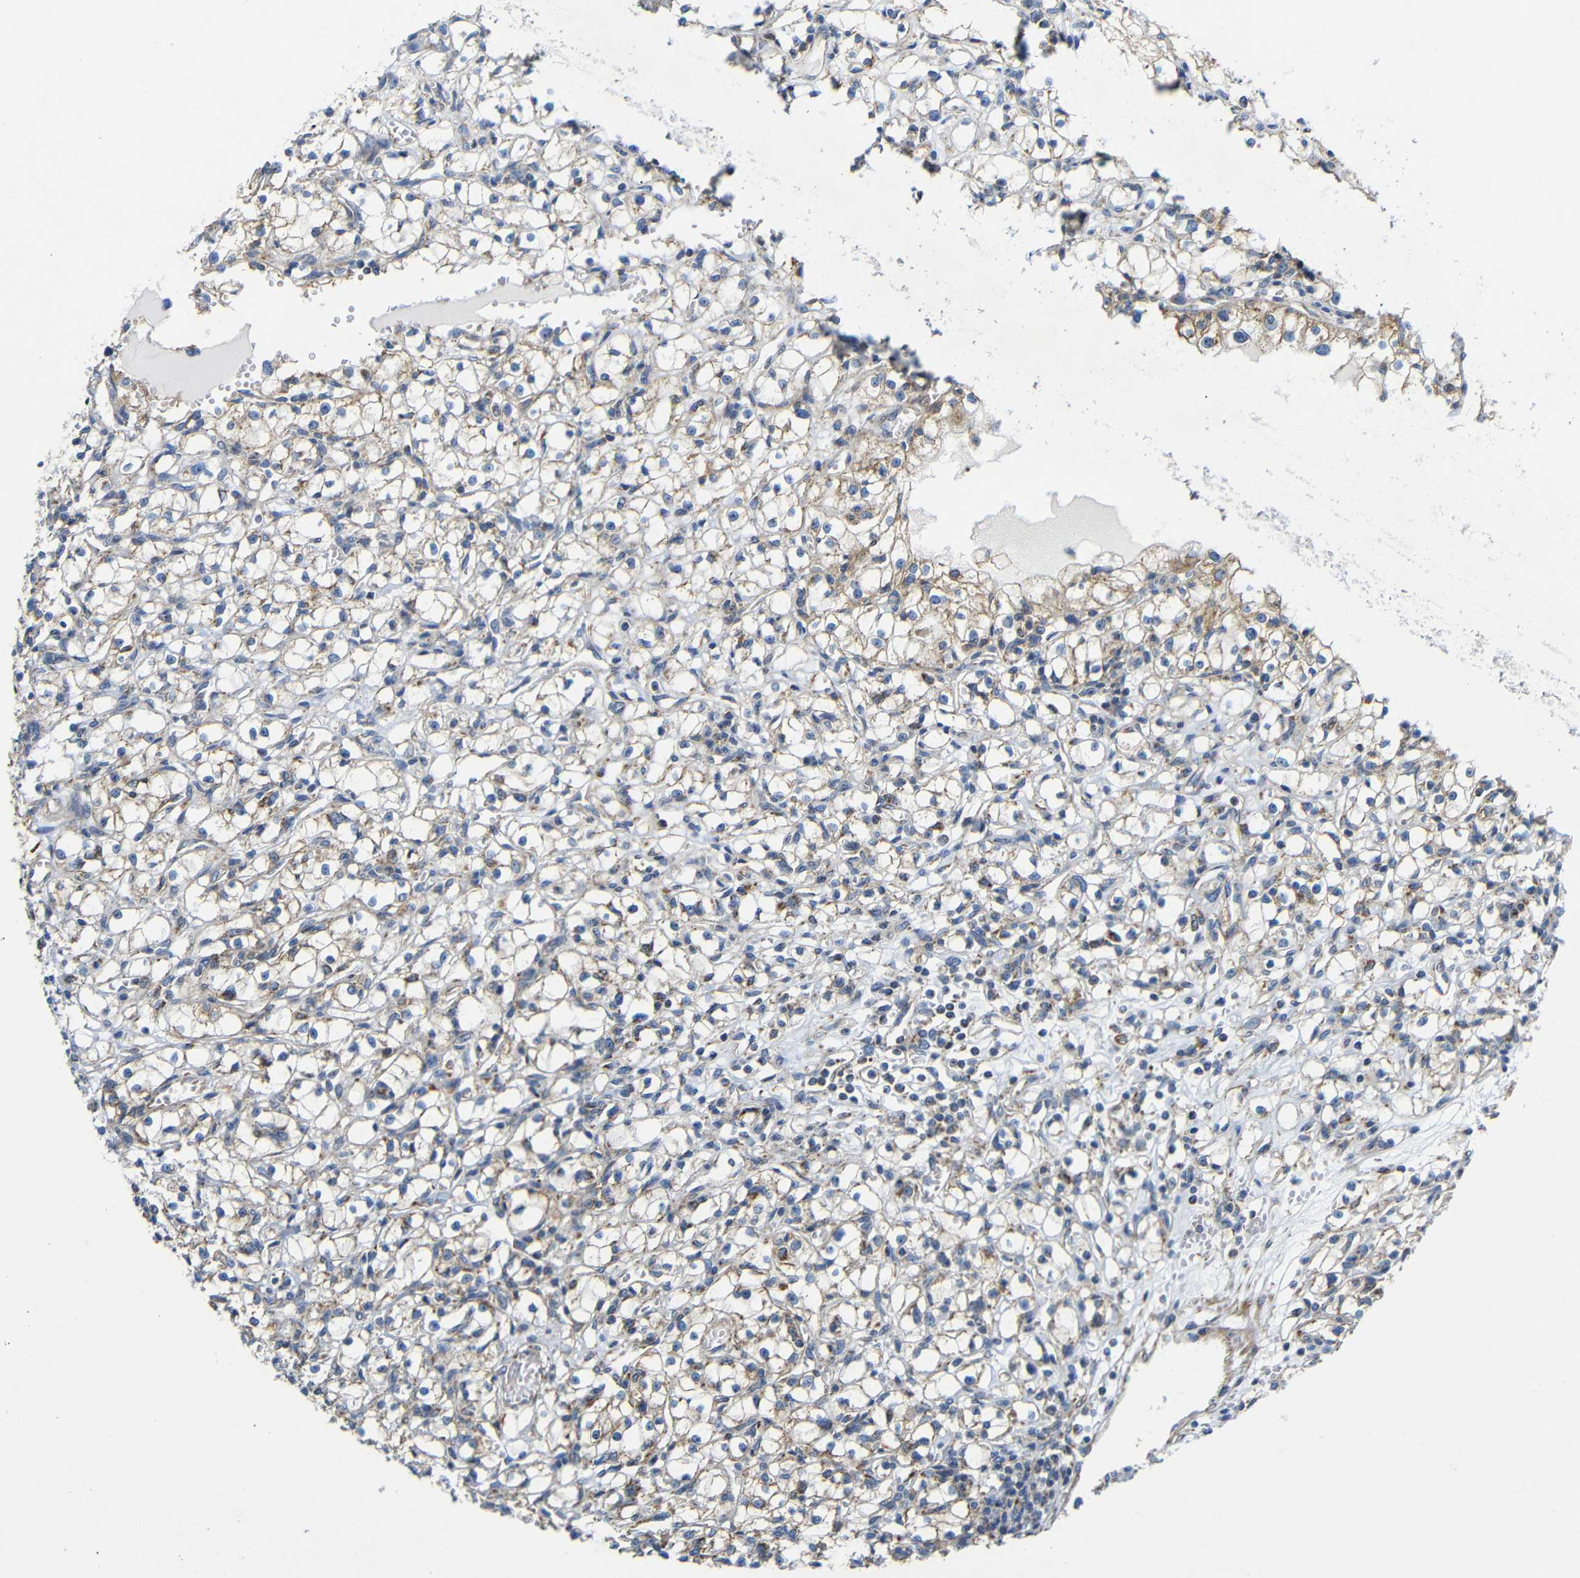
{"staining": {"intensity": "moderate", "quantity": "<25%", "location": "cytoplasmic/membranous"}, "tissue": "renal cancer", "cell_type": "Tumor cells", "image_type": "cancer", "snomed": [{"axis": "morphology", "description": "Adenocarcinoma, NOS"}, {"axis": "topography", "description": "Kidney"}], "caption": "This image reveals immunohistochemistry (IHC) staining of renal cancer (adenocarcinoma), with low moderate cytoplasmic/membranous positivity in approximately <25% of tumor cells.", "gene": "FAM171B", "patient": {"sex": "male", "age": 56}}